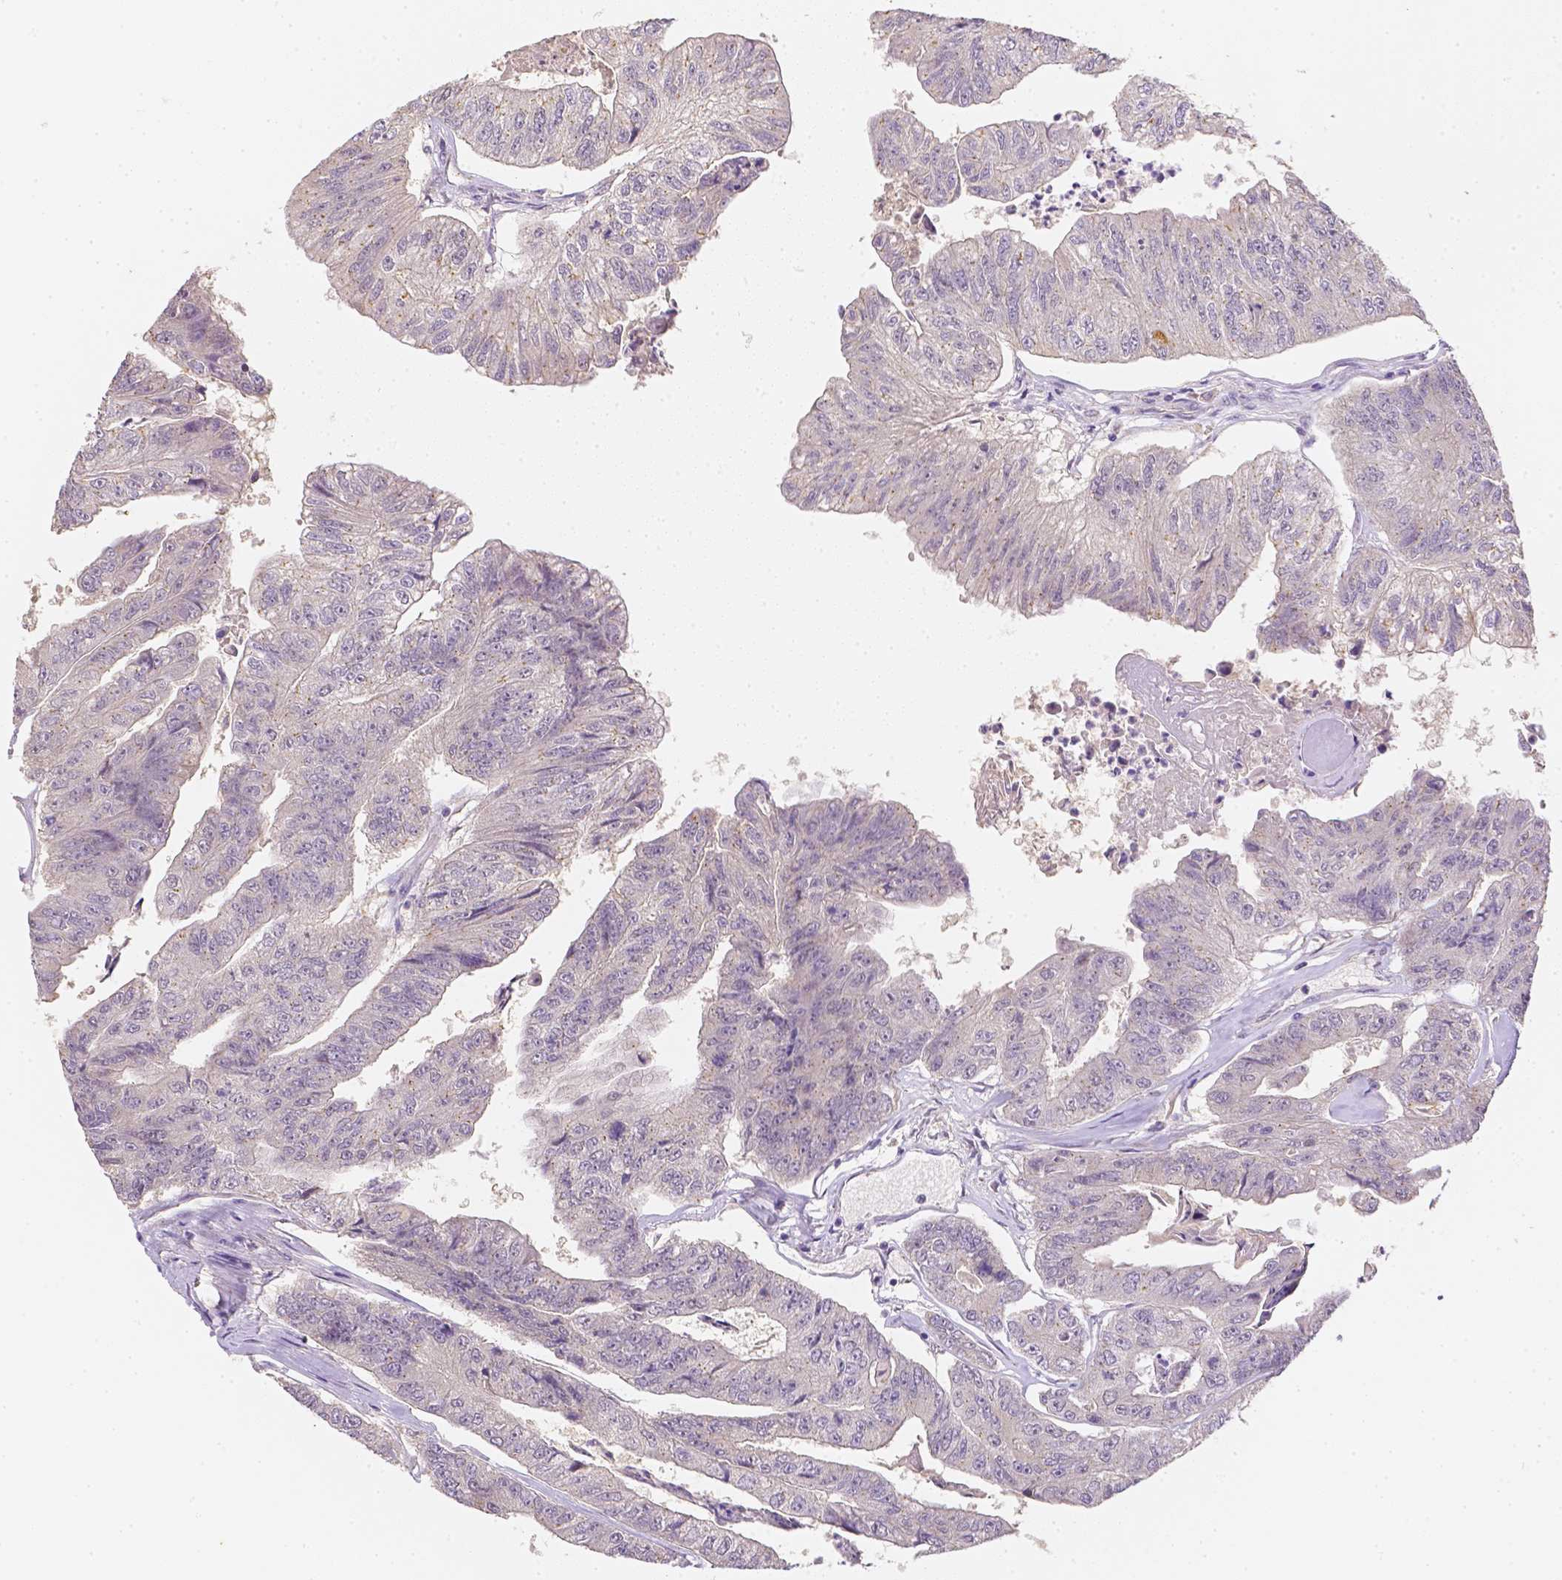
{"staining": {"intensity": "negative", "quantity": "none", "location": "none"}, "tissue": "colorectal cancer", "cell_type": "Tumor cells", "image_type": "cancer", "snomed": [{"axis": "morphology", "description": "Adenocarcinoma, NOS"}, {"axis": "topography", "description": "Colon"}], "caption": "Immunohistochemistry (IHC) micrograph of human colorectal cancer (adenocarcinoma) stained for a protein (brown), which exhibits no expression in tumor cells.", "gene": "C10orf67", "patient": {"sex": "female", "age": 67}}